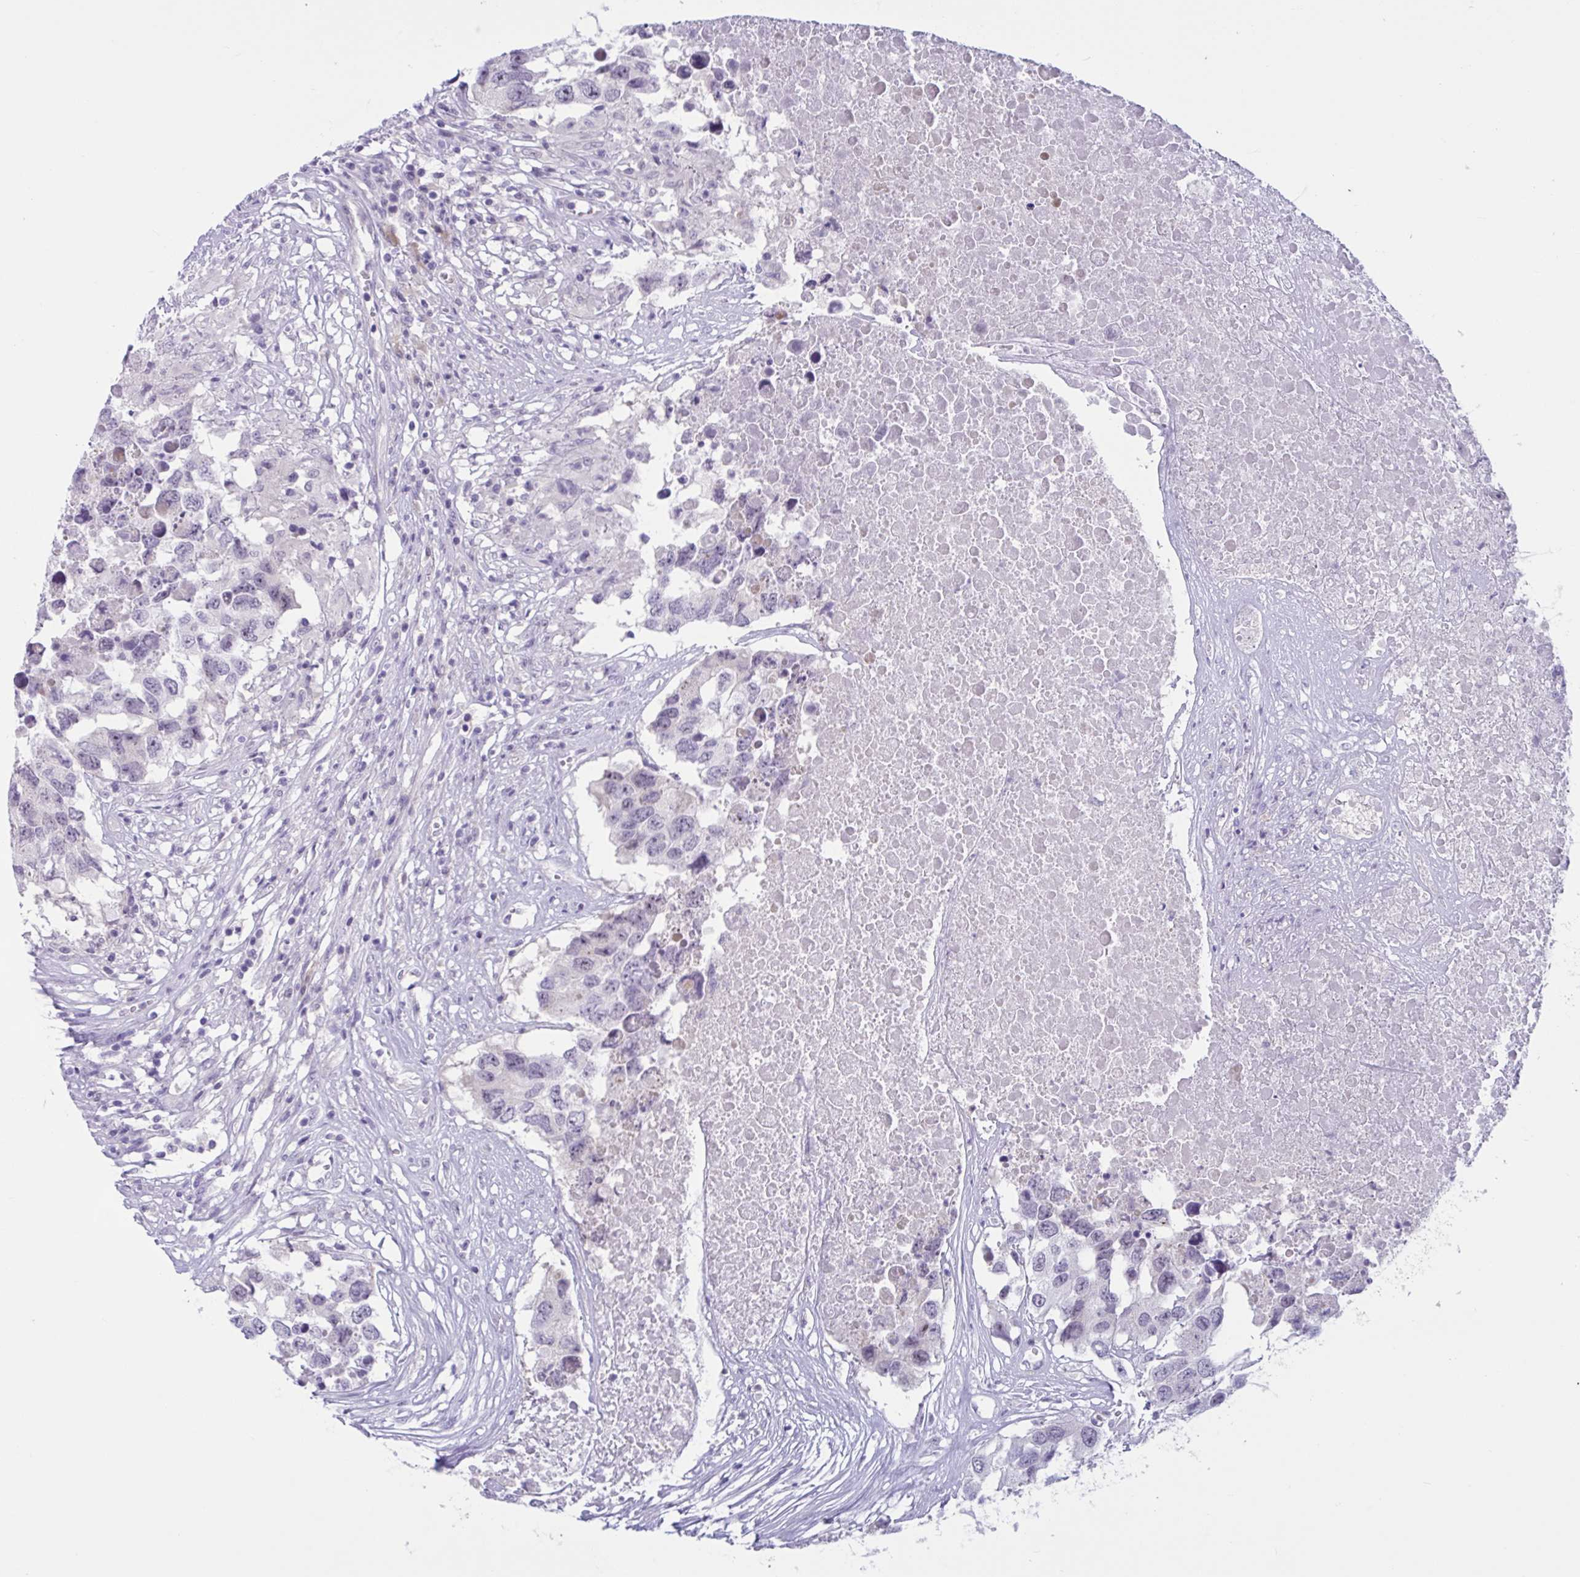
{"staining": {"intensity": "negative", "quantity": "none", "location": "none"}, "tissue": "testis cancer", "cell_type": "Tumor cells", "image_type": "cancer", "snomed": [{"axis": "morphology", "description": "Carcinoma, Embryonal, NOS"}, {"axis": "topography", "description": "Testis"}], "caption": "IHC of testis cancer reveals no positivity in tumor cells.", "gene": "WNT9B", "patient": {"sex": "male", "age": 83}}